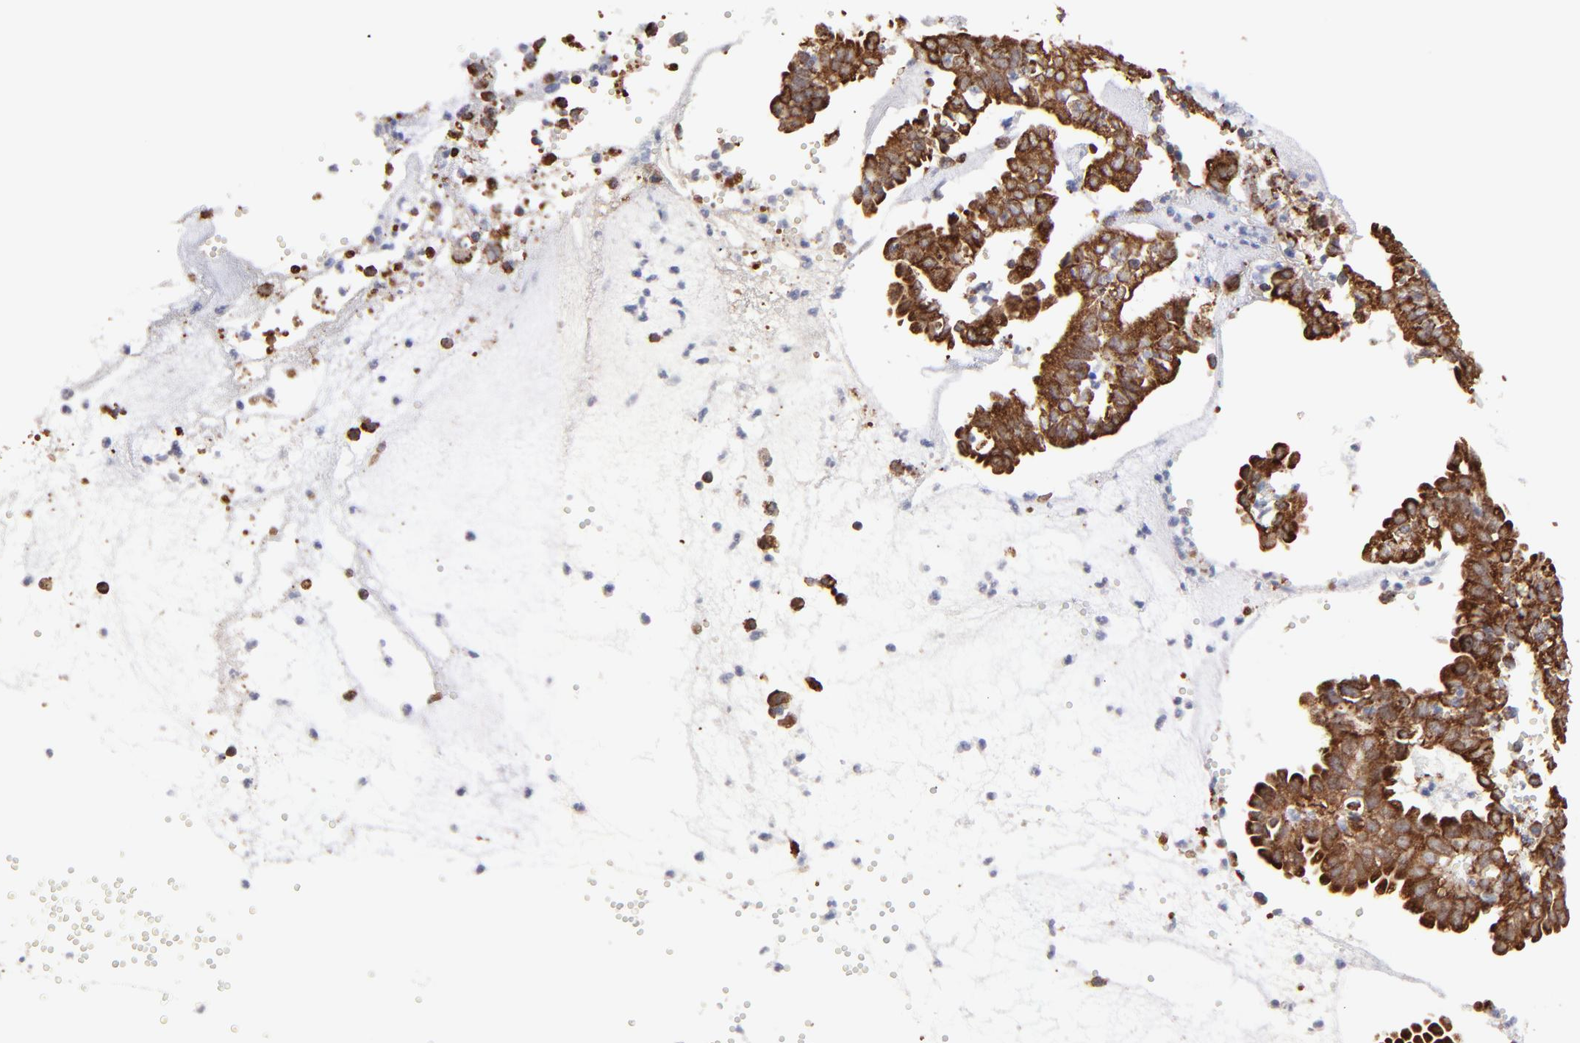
{"staining": {"intensity": "strong", "quantity": ">75%", "location": "cytoplasmic/membranous"}, "tissue": "endometrial cancer", "cell_type": "Tumor cells", "image_type": "cancer", "snomed": [{"axis": "morphology", "description": "Adenocarcinoma, NOS"}, {"axis": "topography", "description": "Endometrium"}], "caption": "High-magnification brightfield microscopy of adenocarcinoma (endometrial) stained with DAB (brown) and counterstained with hematoxylin (blue). tumor cells exhibit strong cytoplasmic/membranous positivity is appreciated in about>75% of cells.", "gene": "KTN1", "patient": {"sex": "female", "age": 66}}